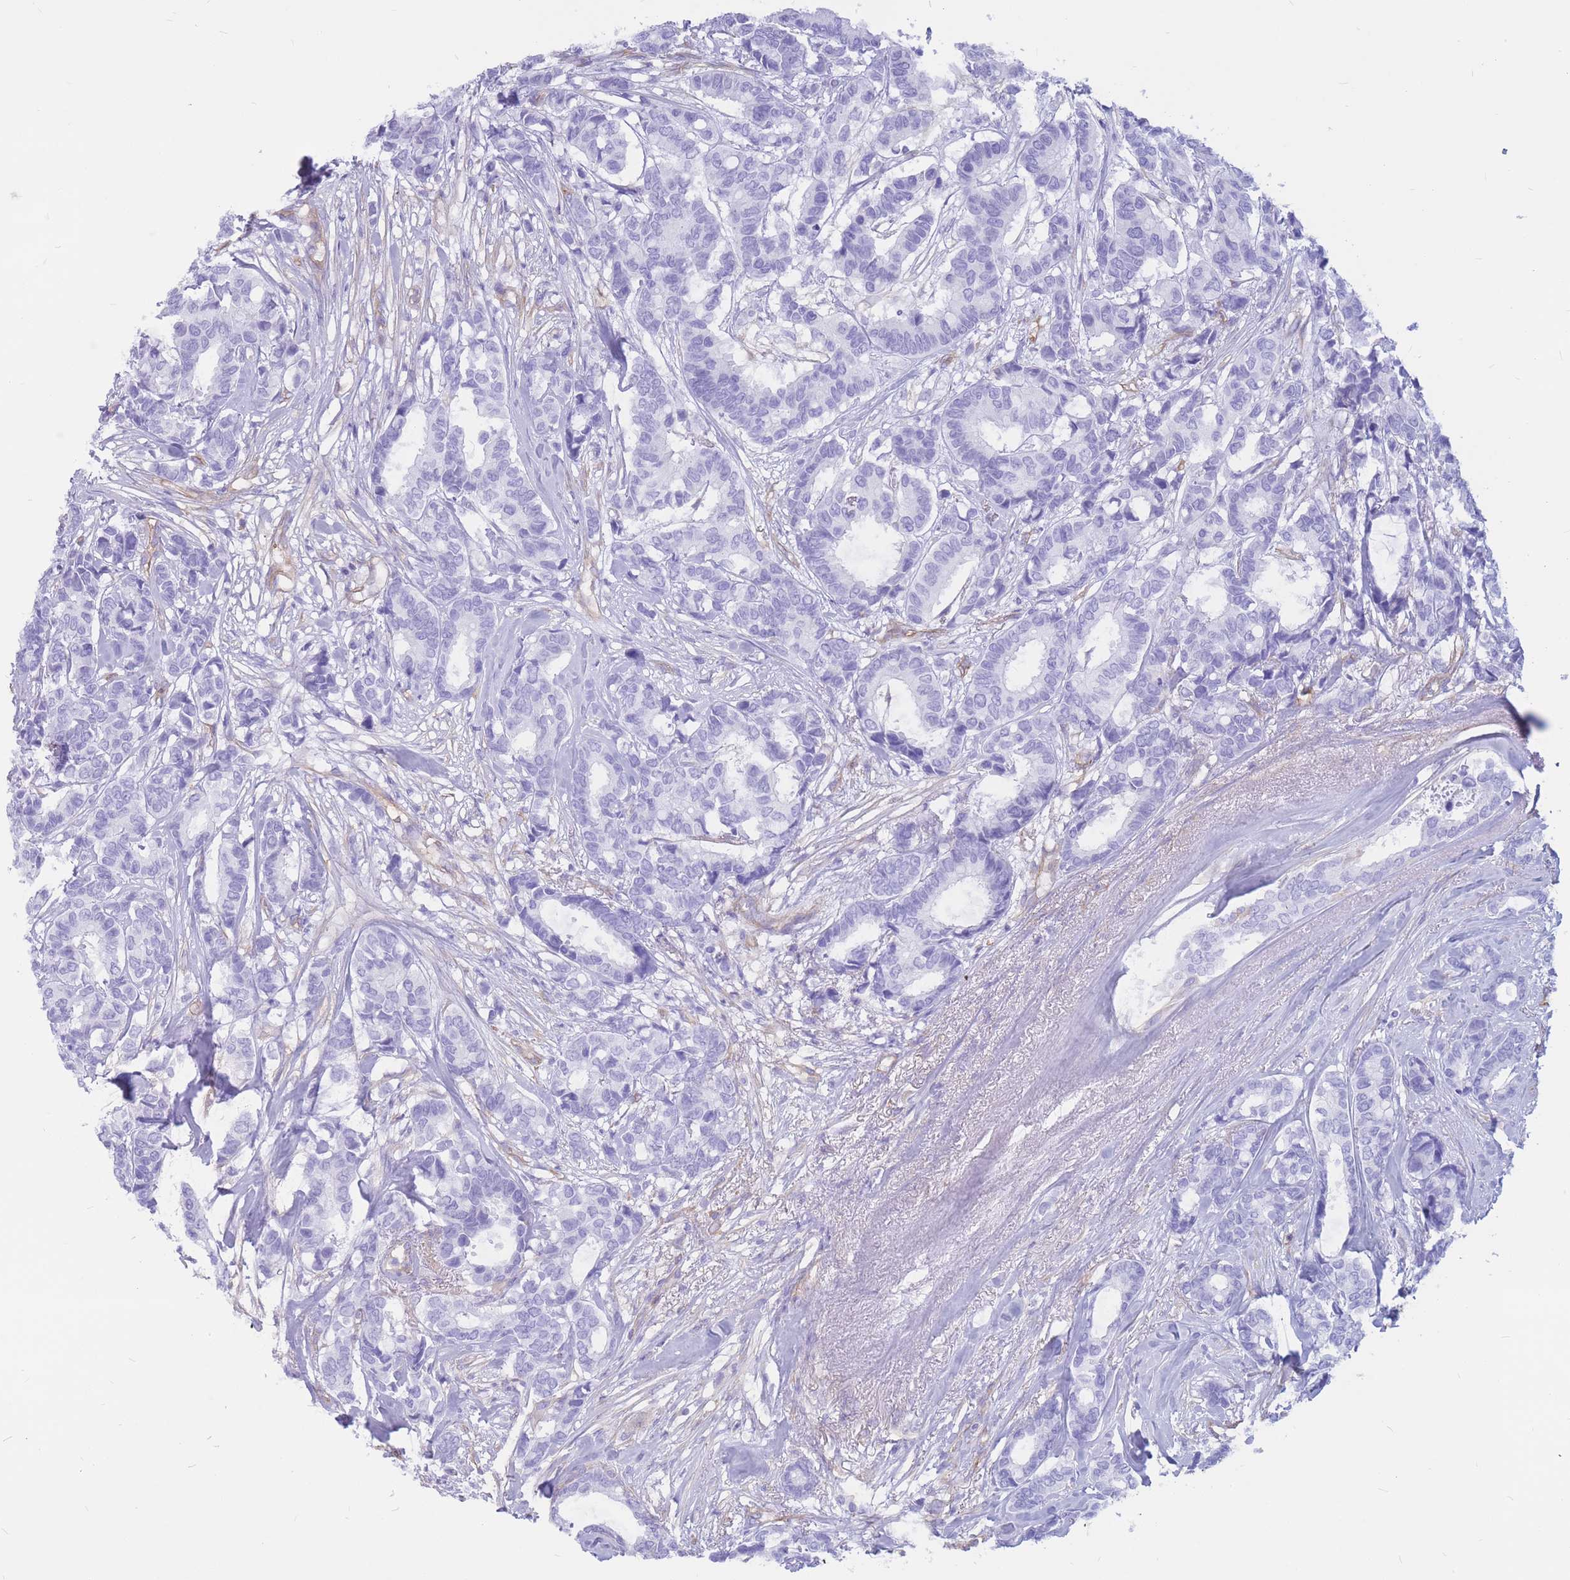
{"staining": {"intensity": "negative", "quantity": "none", "location": "none"}, "tissue": "breast cancer", "cell_type": "Tumor cells", "image_type": "cancer", "snomed": [{"axis": "morphology", "description": "Duct carcinoma"}, {"axis": "topography", "description": "Breast"}], "caption": "Immunohistochemical staining of breast cancer reveals no significant staining in tumor cells.", "gene": "ADD2", "patient": {"sex": "female", "age": 87}}